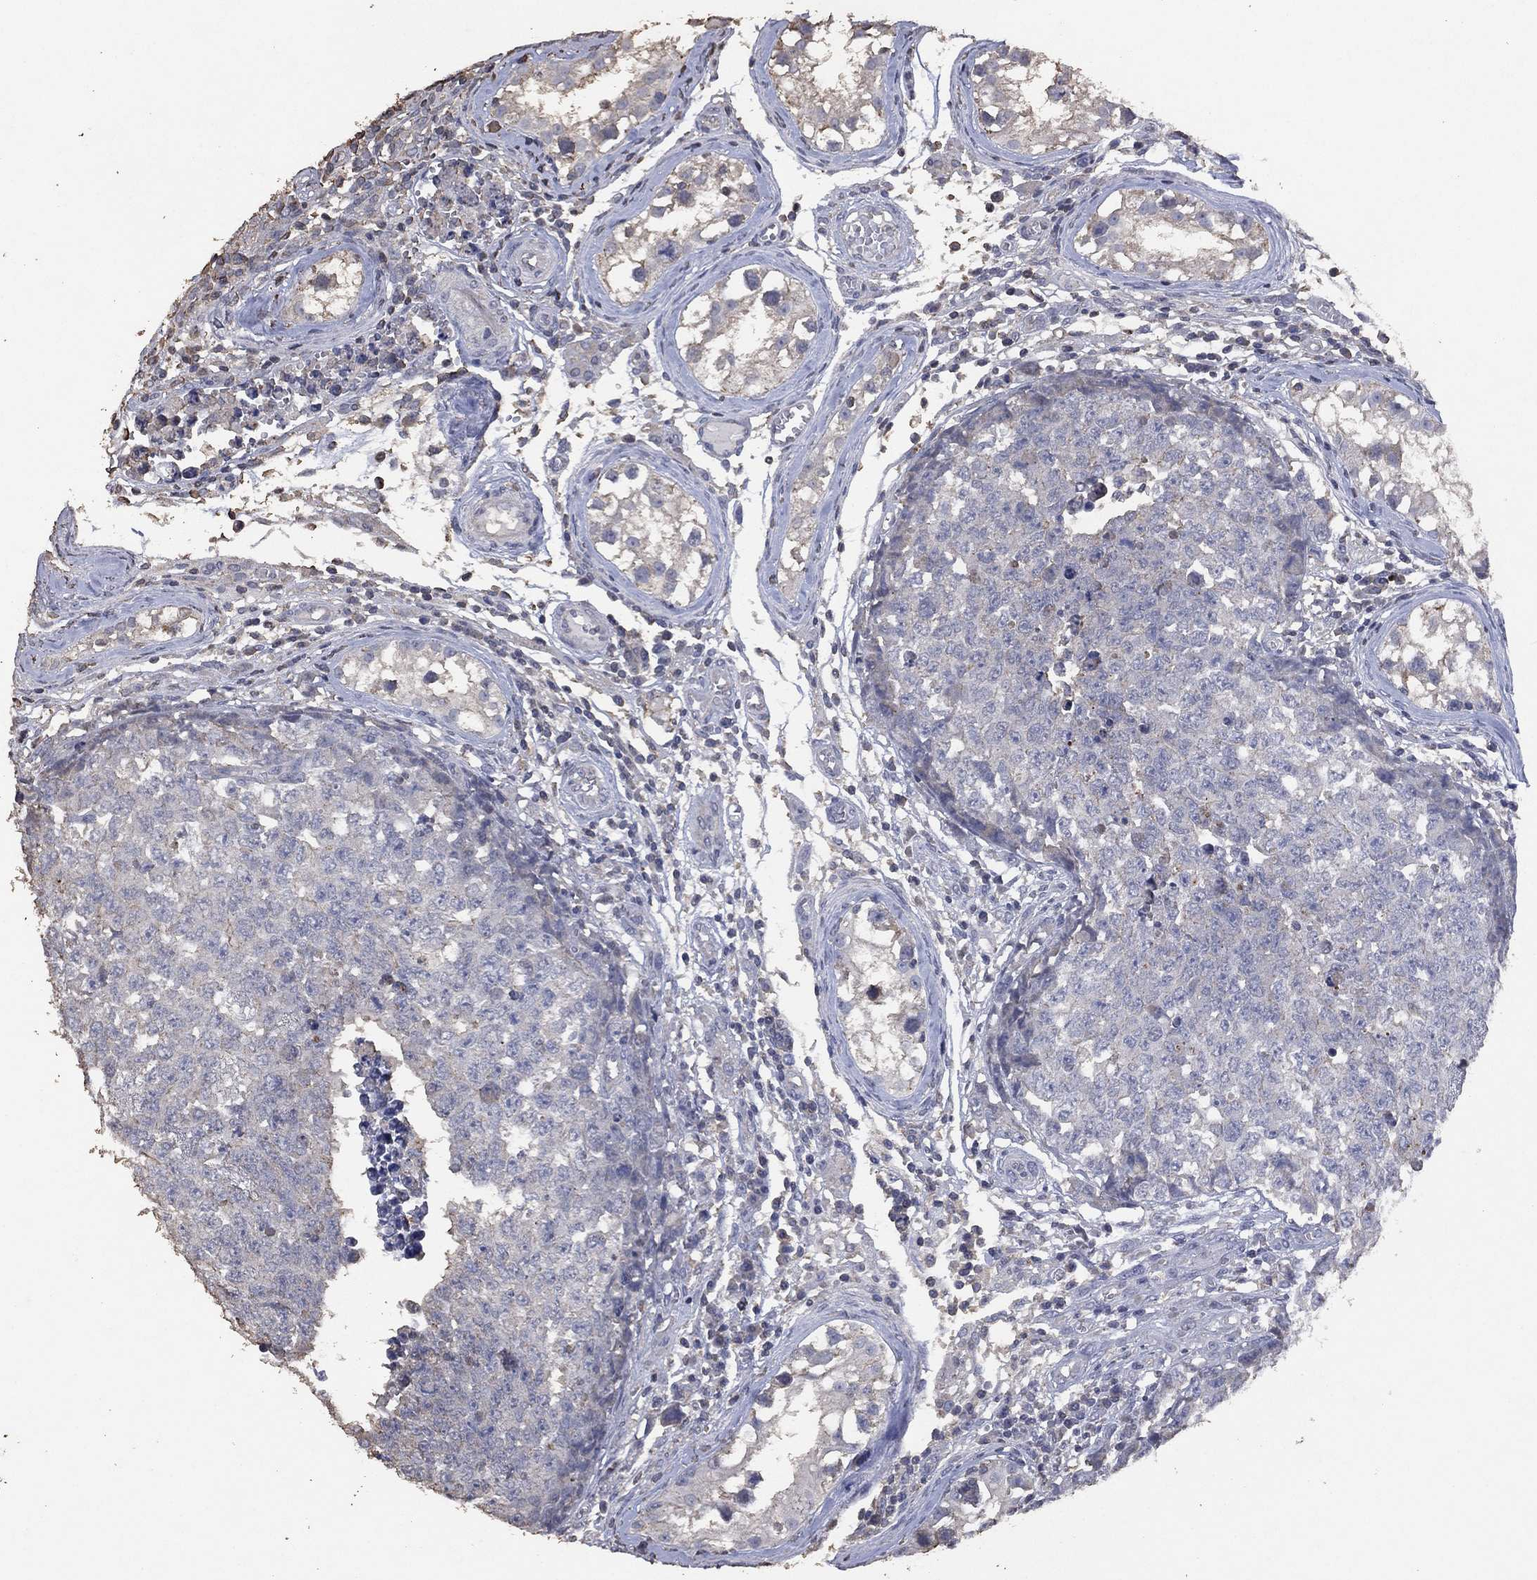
{"staining": {"intensity": "negative", "quantity": "none", "location": "none"}, "tissue": "testis cancer", "cell_type": "Tumor cells", "image_type": "cancer", "snomed": [{"axis": "morphology", "description": "Carcinoma, Embryonal, NOS"}, {"axis": "topography", "description": "Testis"}], "caption": "An immunohistochemistry (IHC) histopathology image of testis cancer (embryonal carcinoma) is shown. There is no staining in tumor cells of testis cancer (embryonal carcinoma).", "gene": "ADPRHL1", "patient": {"sex": "male", "age": 23}}